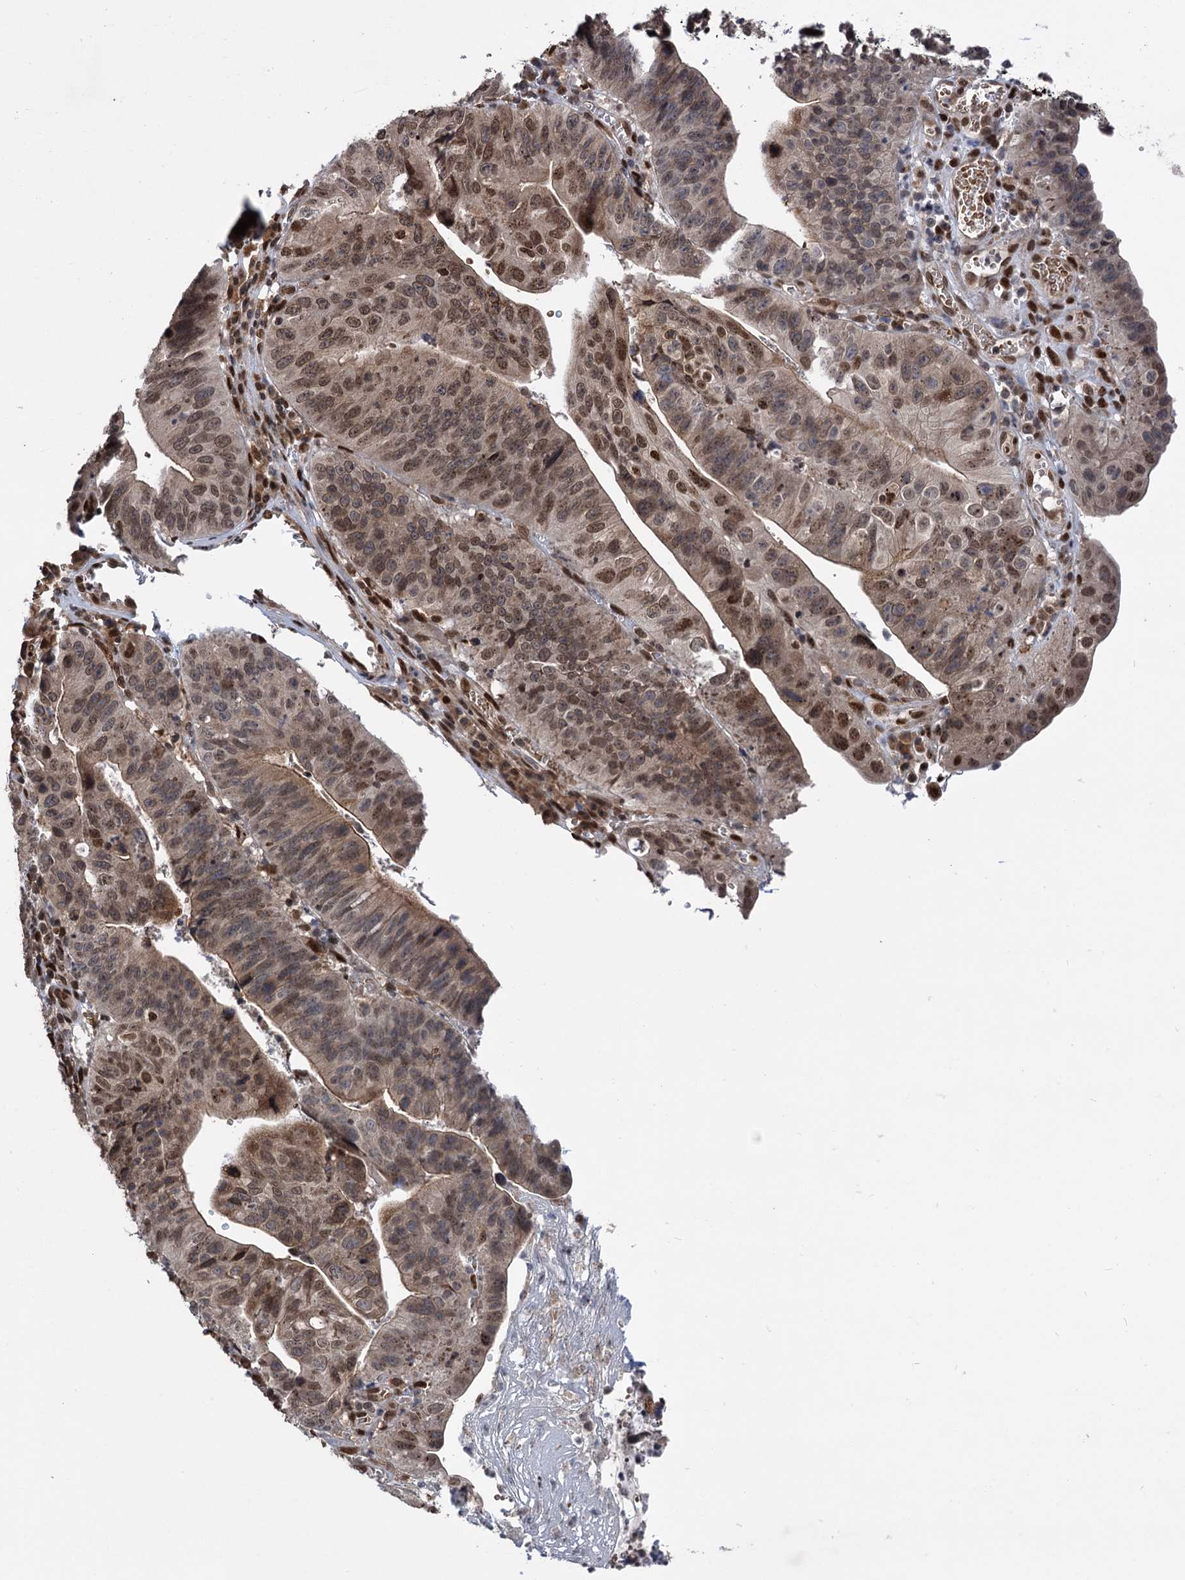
{"staining": {"intensity": "moderate", "quantity": ">75%", "location": "cytoplasmic/membranous,nuclear"}, "tissue": "stomach cancer", "cell_type": "Tumor cells", "image_type": "cancer", "snomed": [{"axis": "morphology", "description": "Adenocarcinoma, NOS"}, {"axis": "topography", "description": "Stomach"}], "caption": "This is a histology image of immunohistochemistry staining of stomach cancer (adenocarcinoma), which shows moderate expression in the cytoplasmic/membranous and nuclear of tumor cells.", "gene": "MESD", "patient": {"sex": "male", "age": 59}}